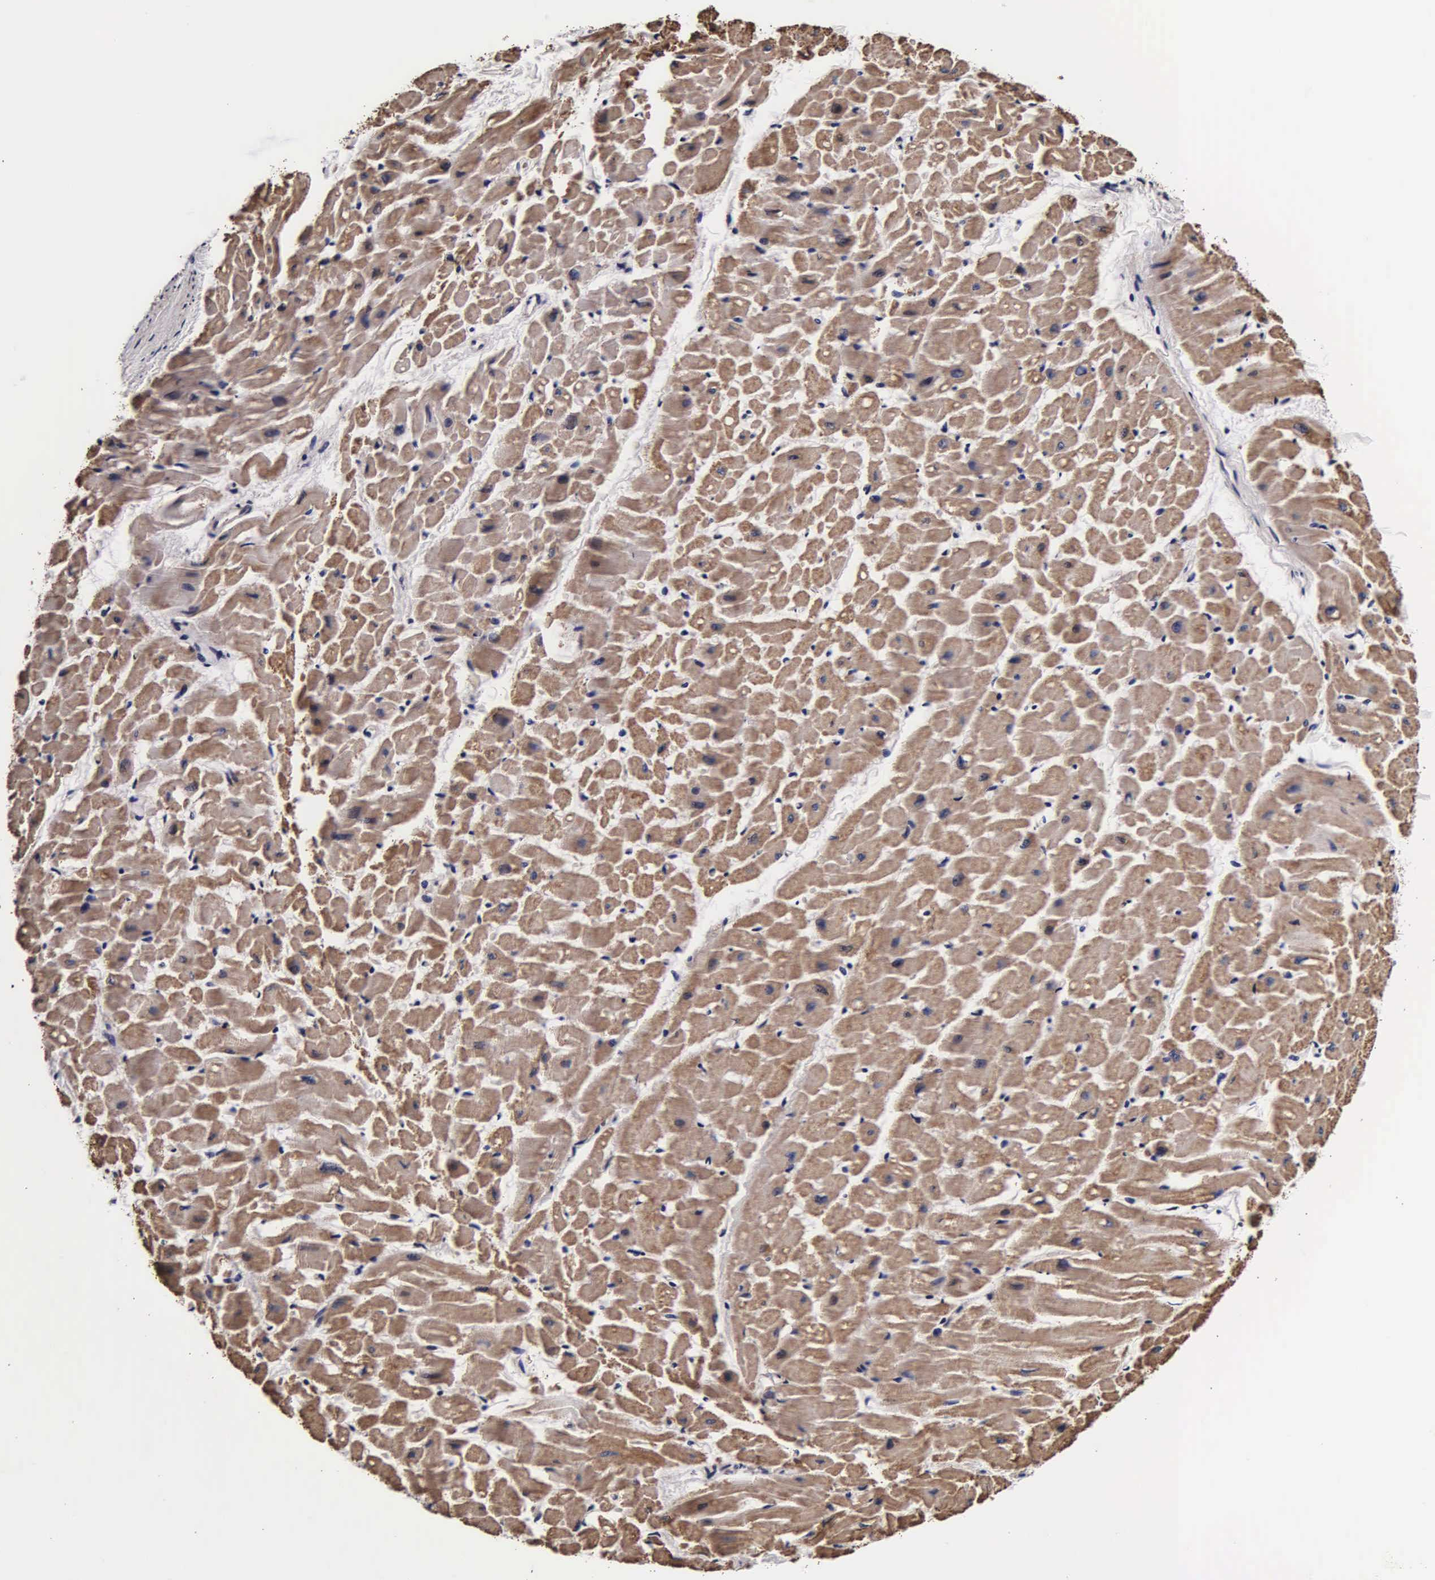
{"staining": {"intensity": "strong", "quantity": ">75%", "location": "cytoplasmic/membranous"}, "tissue": "heart muscle", "cell_type": "Cardiomyocytes", "image_type": "normal", "snomed": [{"axis": "morphology", "description": "Normal tissue, NOS"}, {"axis": "topography", "description": "Heart"}], "caption": "This is a photomicrograph of IHC staining of unremarkable heart muscle, which shows strong positivity in the cytoplasmic/membranous of cardiomyocytes.", "gene": "PSMA3", "patient": {"sex": "male", "age": 45}}